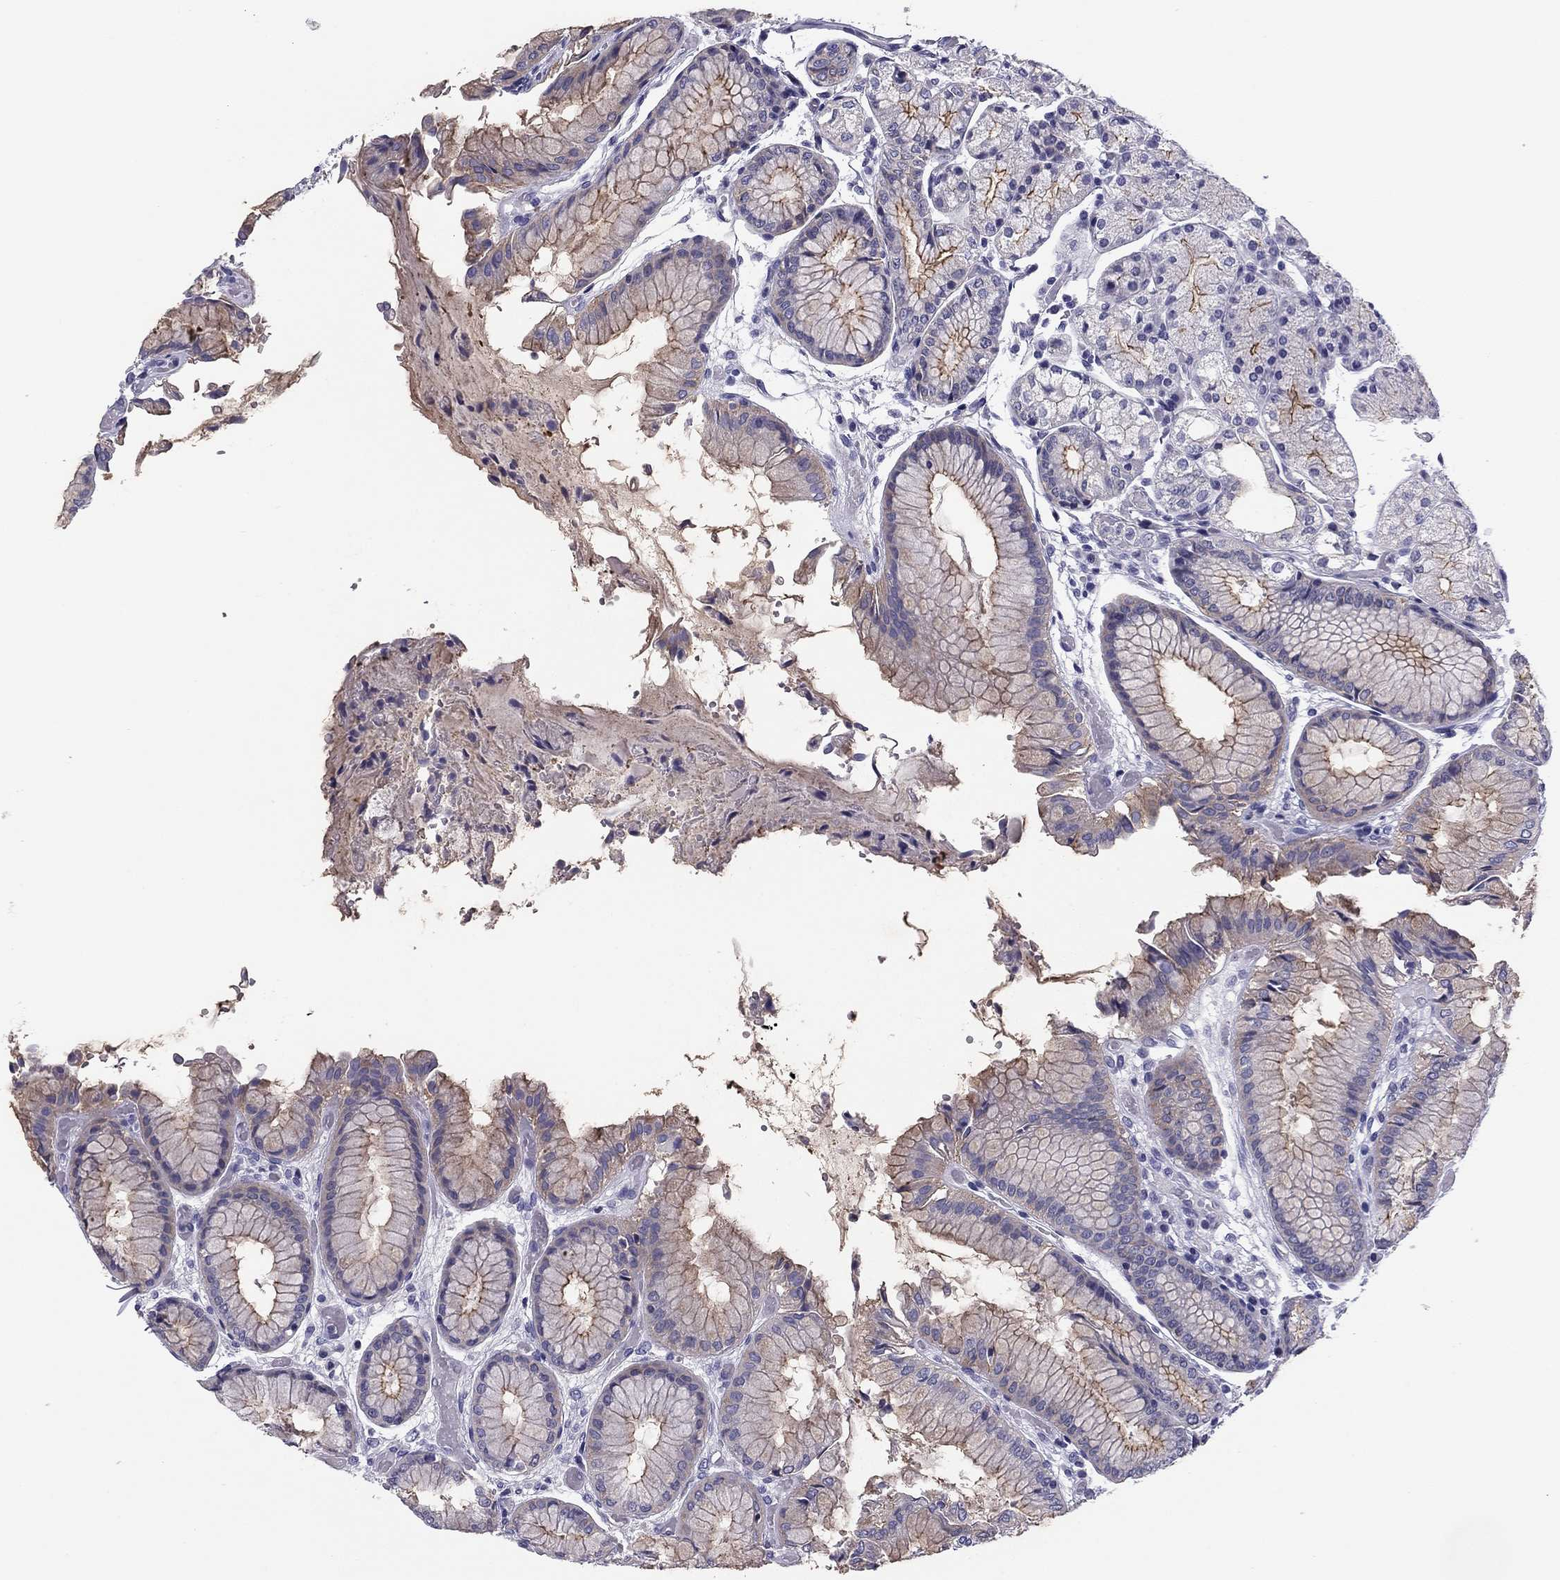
{"staining": {"intensity": "strong", "quantity": "25%-75%", "location": "cytoplasmic/membranous"}, "tissue": "stomach", "cell_type": "Glandular cells", "image_type": "normal", "snomed": [{"axis": "morphology", "description": "Normal tissue, NOS"}, {"axis": "topography", "description": "Stomach, upper"}], "caption": "A high-resolution histopathology image shows IHC staining of unremarkable stomach, which displays strong cytoplasmic/membranous expression in approximately 25%-75% of glandular cells. (DAB (3,3'-diaminobenzidine) = brown stain, brightfield microscopy at high magnification).", "gene": "FLNC", "patient": {"sex": "male", "age": 72}}